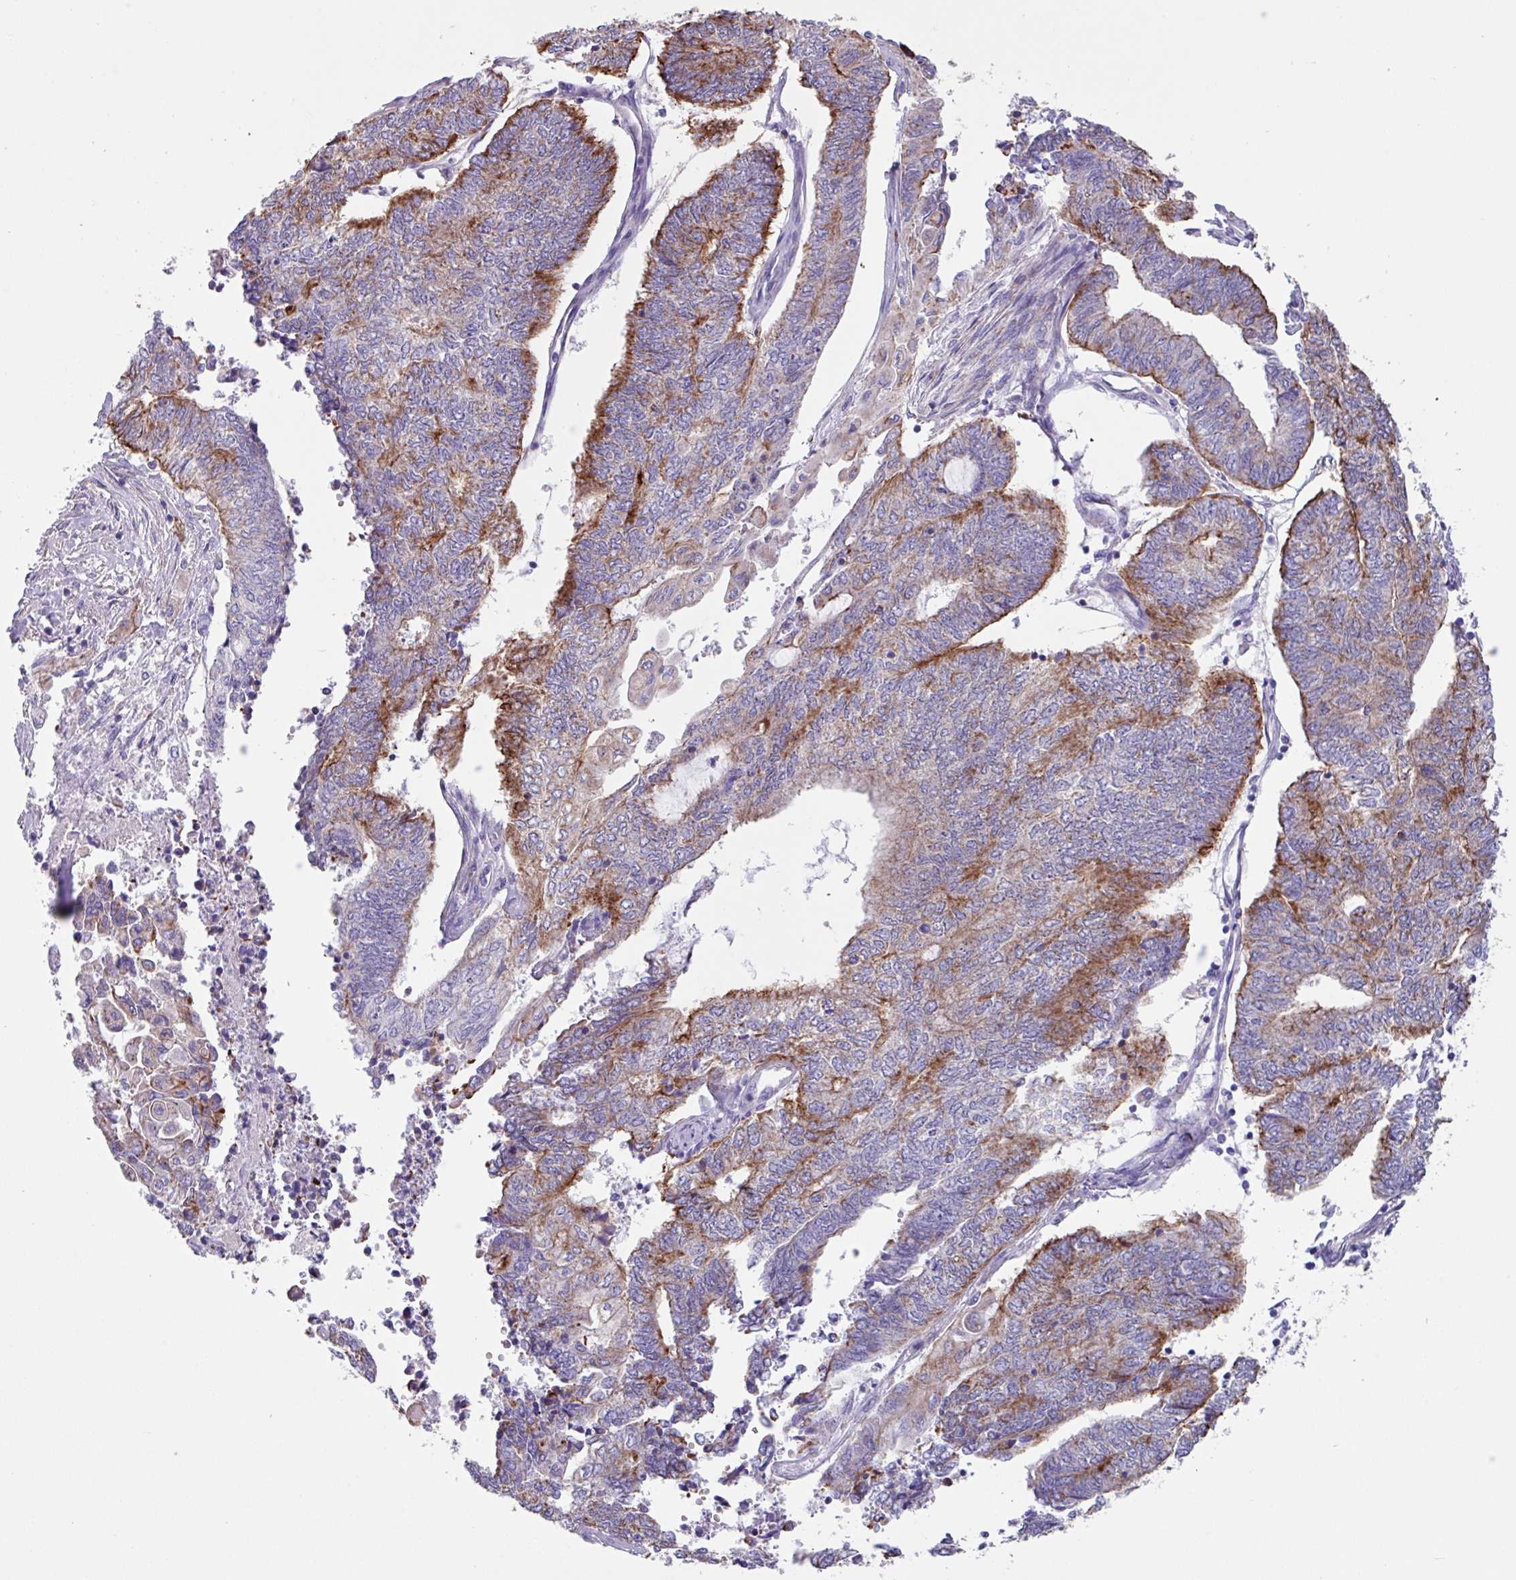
{"staining": {"intensity": "strong", "quantity": "25%-75%", "location": "cytoplasmic/membranous"}, "tissue": "endometrial cancer", "cell_type": "Tumor cells", "image_type": "cancer", "snomed": [{"axis": "morphology", "description": "Adenocarcinoma, NOS"}, {"axis": "topography", "description": "Uterus"}, {"axis": "topography", "description": "Endometrium"}], "caption": "Human endometrial cancer (adenocarcinoma) stained for a protein (brown) reveals strong cytoplasmic/membranous positive expression in about 25%-75% of tumor cells.", "gene": "OTULIN", "patient": {"sex": "female", "age": 70}}